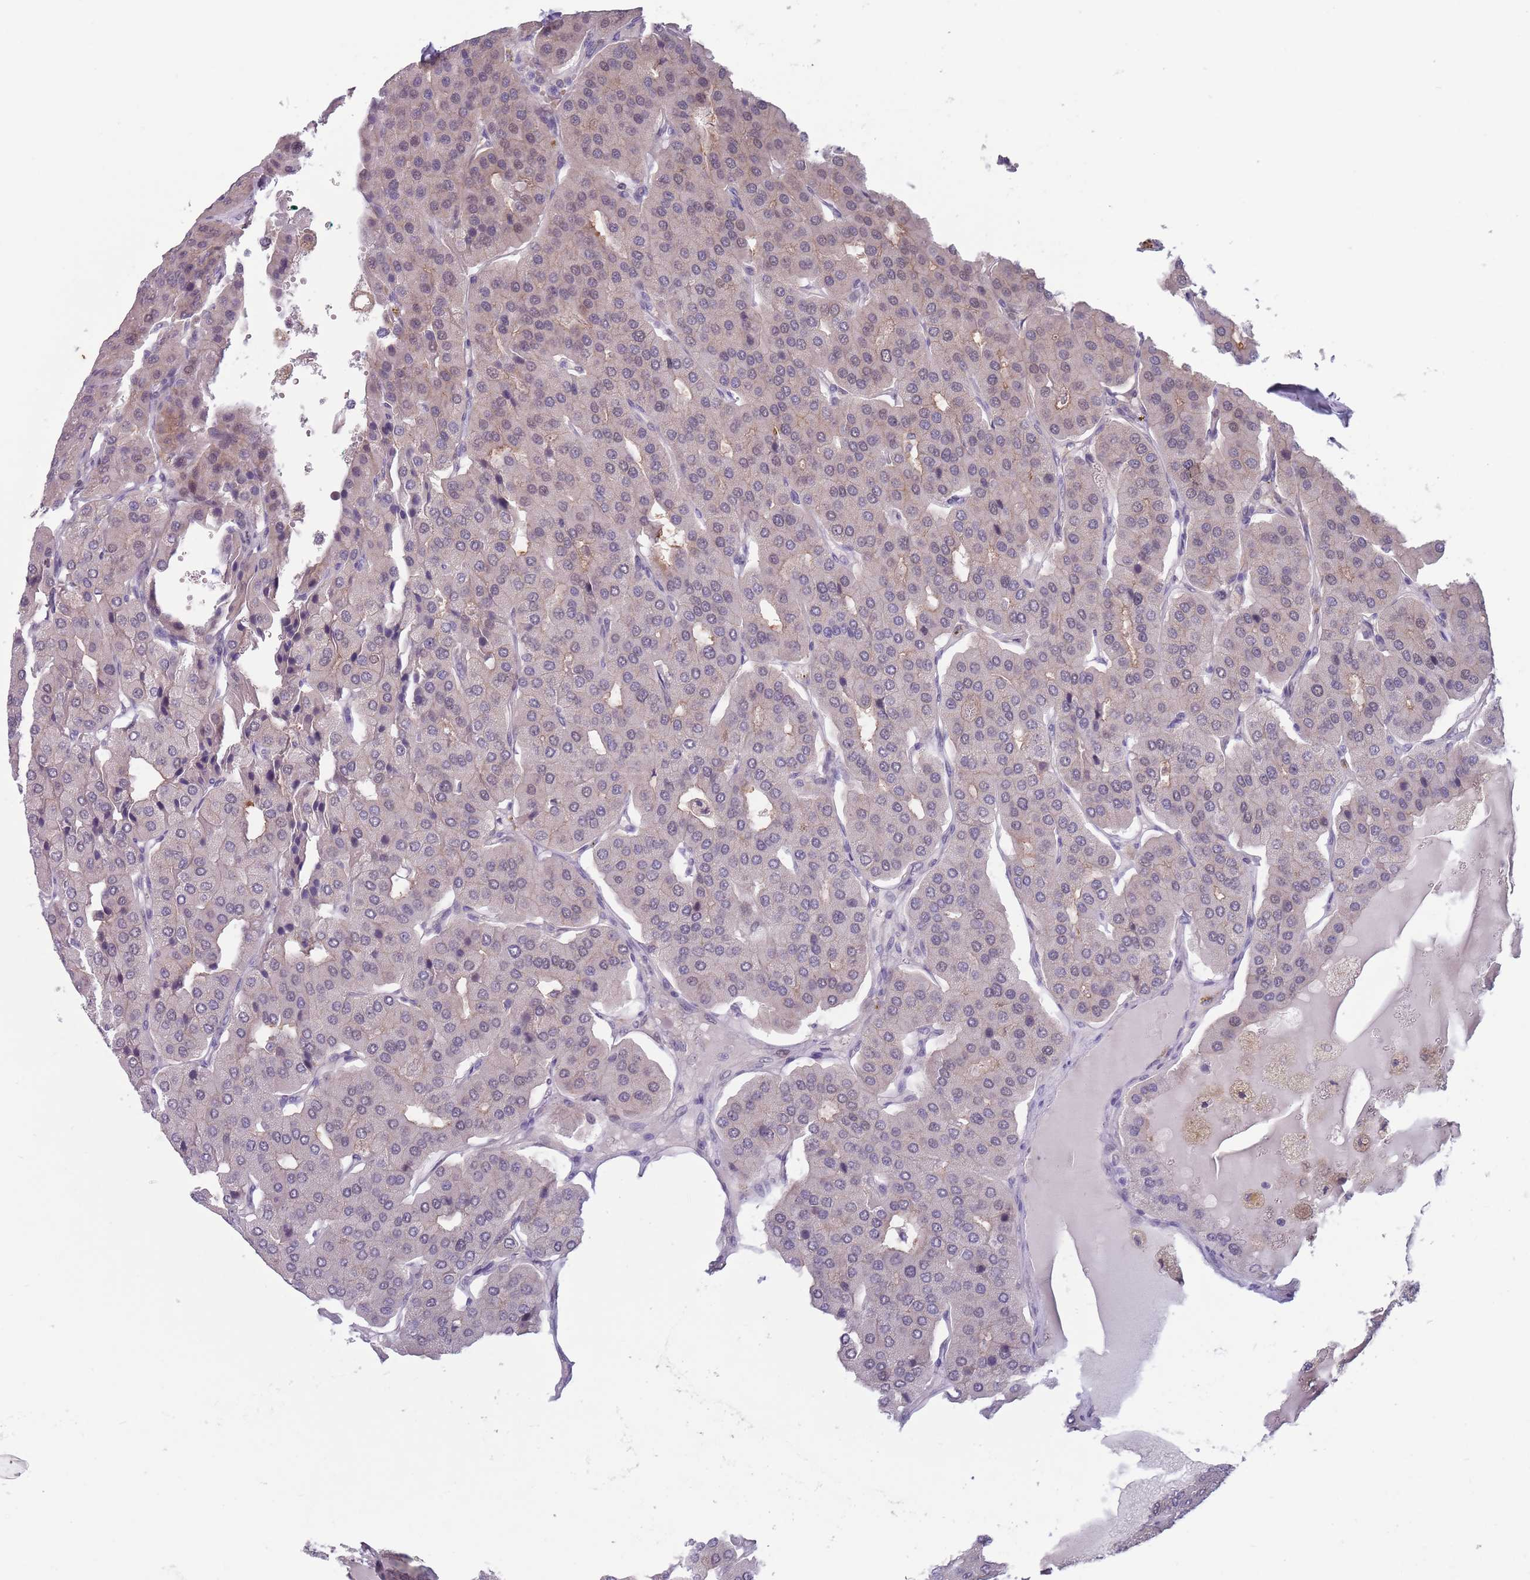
{"staining": {"intensity": "weak", "quantity": "<25%", "location": "cytoplasmic/membranous"}, "tissue": "parathyroid gland", "cell_type": "Glandular cells", "image_type": "normal", "snomed": [{"axis": "morphology", "description": "Normal tissue, NOS"}, {"axis": "morphology", "description": "Adenoma, NOS"}, {"axis": "topography", "description": "Parathyroid gland"}], "caption": "Parathyroid gland was stained to show a protein in brown. There is no significant positivity in glandular cells. The staining is performed using DAB (3,3'-diaminobenzidine) brown chromogen with nuclei counter-stained in using hematoxylin.", "gene": "CLNS1A", "patient": {"sex": "female", "age": 86}}